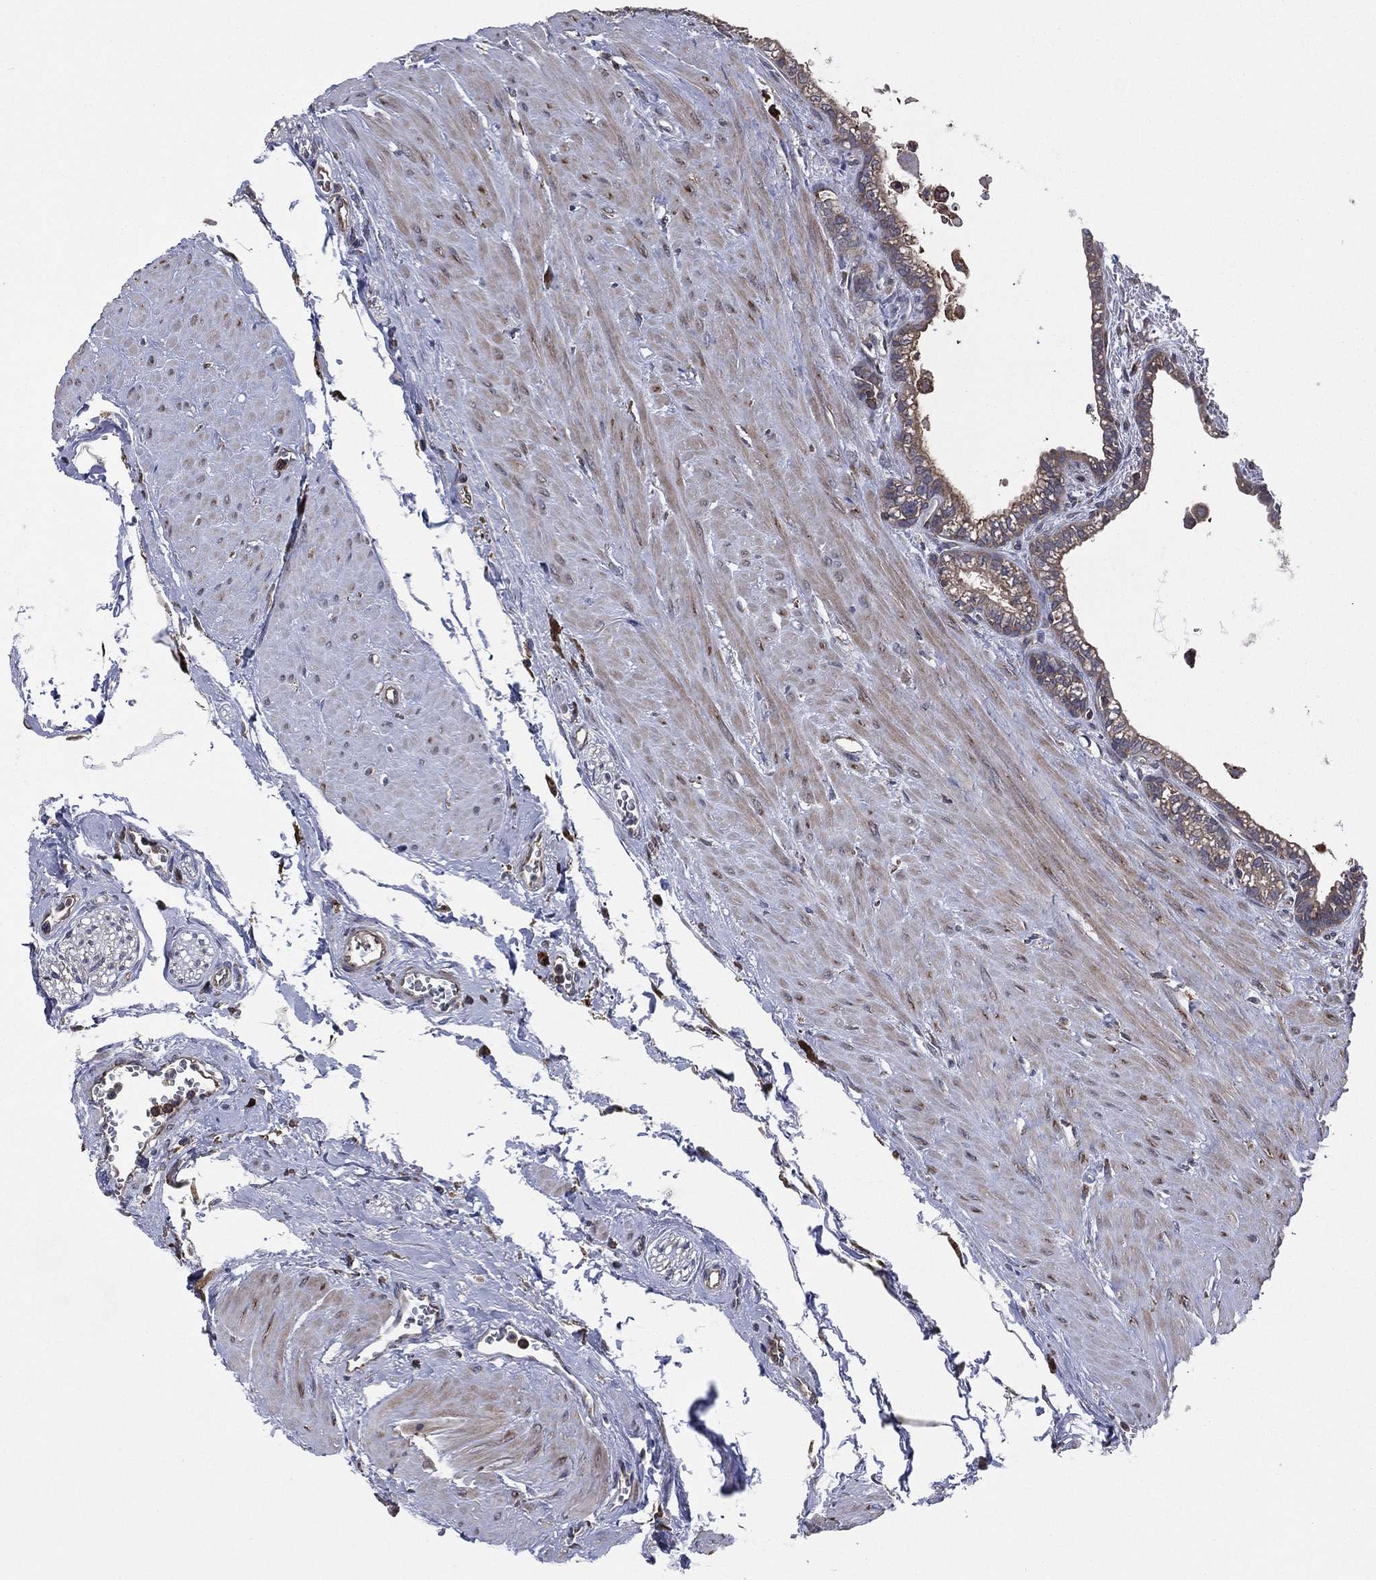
{"staining": {"intensity": "moderate", "quantity": ">75%", "location": "cytoplasmic/membranous"}, "tissue": "seminal vesicle", "cell_type": "Glandular cells", "image_type": "normal", "snomed": [{"axis": "morphology", "description": "Normal tissue, NOS"}, {"axis": "morphology", "description": "Urothelial carcinoma, NOS"}, {"axis": "topography", "description": "Urinary bladder"}, {"axis": "topography", "description": "Seminal veicle"}], "caption": "IHC of normal human seminal vesicle shows medium levels of moderate cytoplasmic/membranous positivity in approximately >75% of glandular cells.", "gene": "C2orf76", "patient": {"sex": "male", "age": 76}}